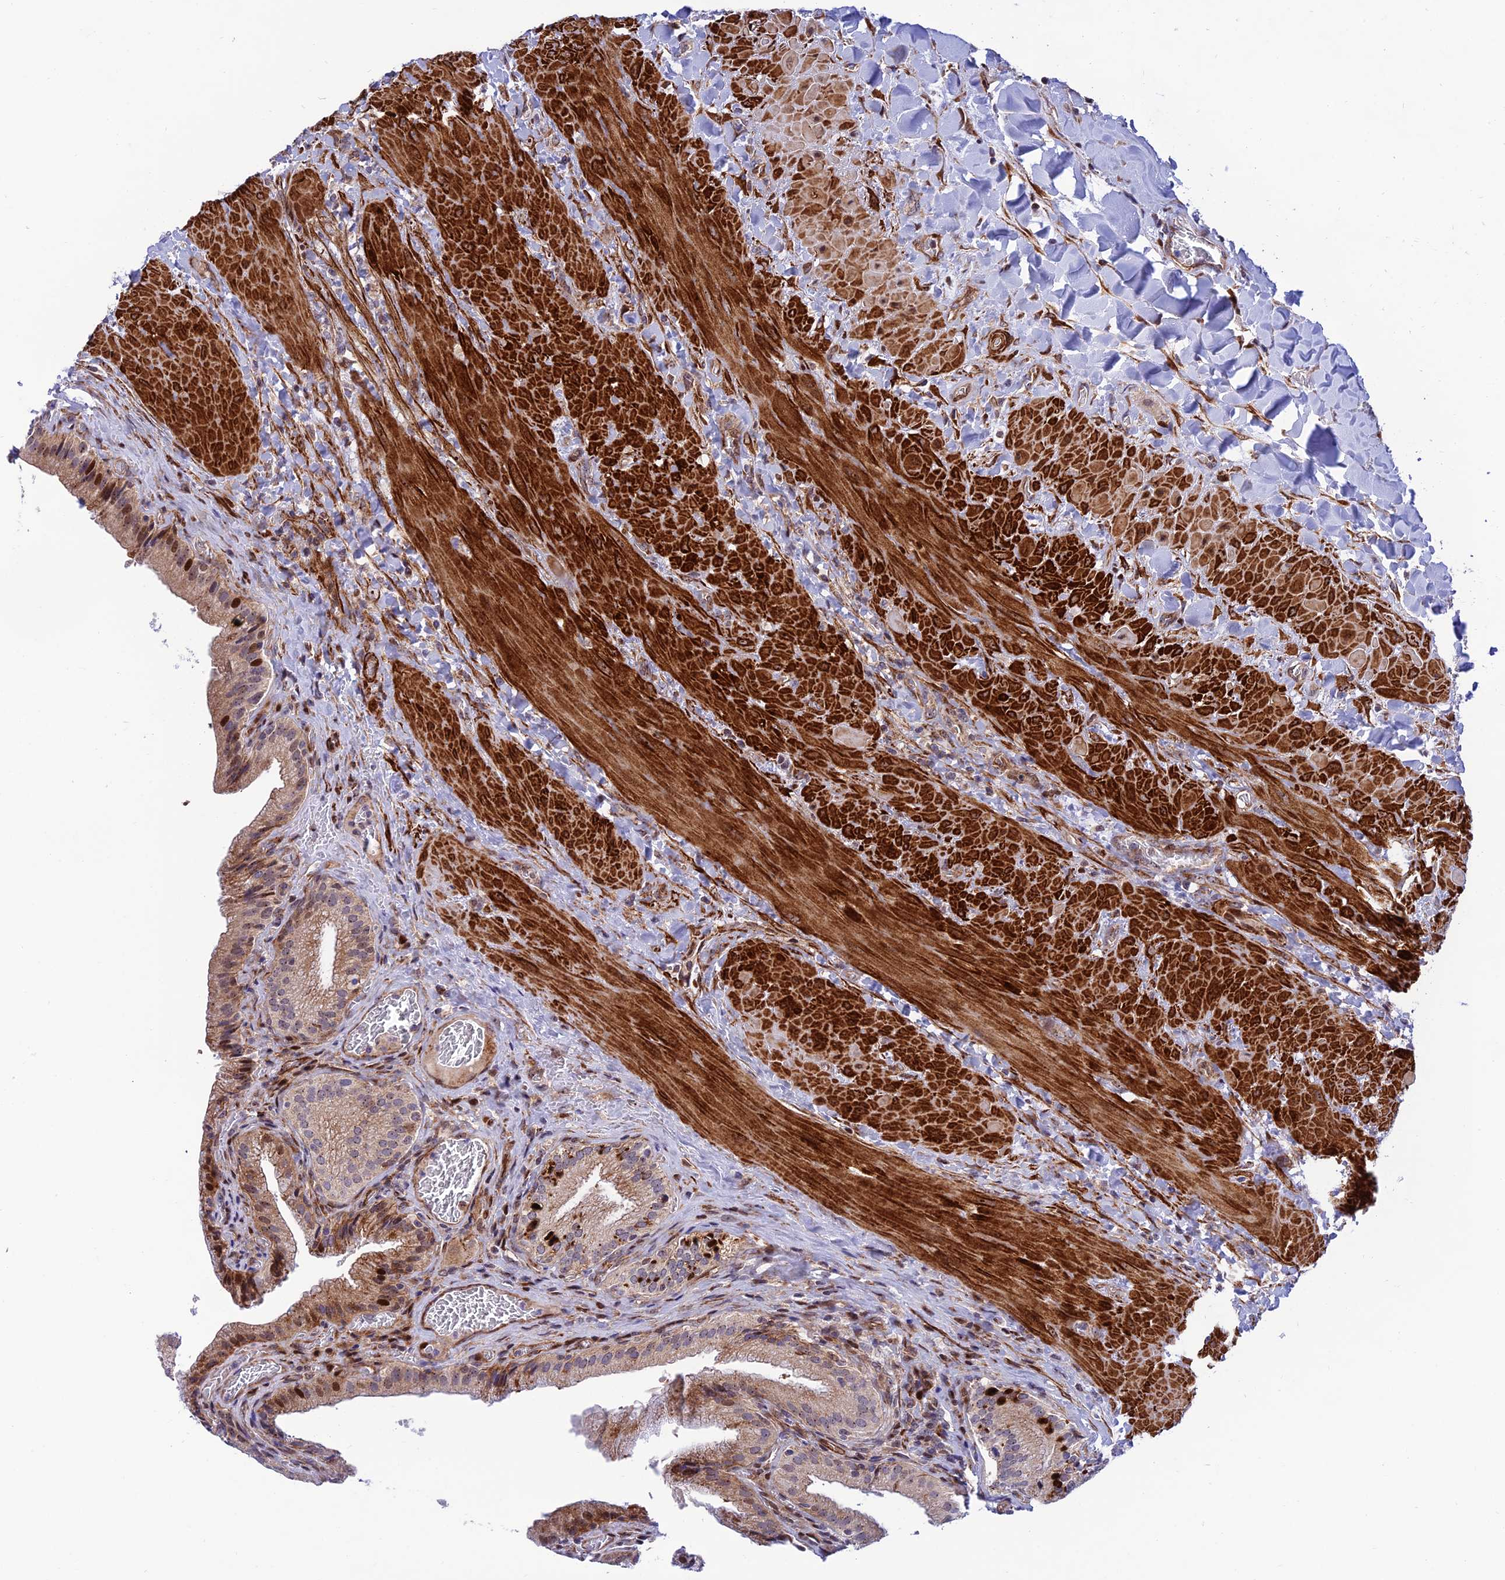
{"staining": {"intensity": "strong", "quantity": ">75%", "location": "cytoplasmic/membranous"}, "tissue": "gallbladder", "cell_type": "Glandular cells", "image_type": "normal", "snomed": [{"axis": "morphology", "description": "Normal tissue, NOS"}, {"axis": "topography", "description": "Gallbladder"}], "caption": "Gallbladder stained with immunohistochemistry reveals strong cytoplasmic/membranous positivity in about >75% of glandular cells. (brown staining indicates protein expression, while blue staining denotes nuclei).", "gene": "KBTBD7", "patient": {"sex": "male", "age": 24}}